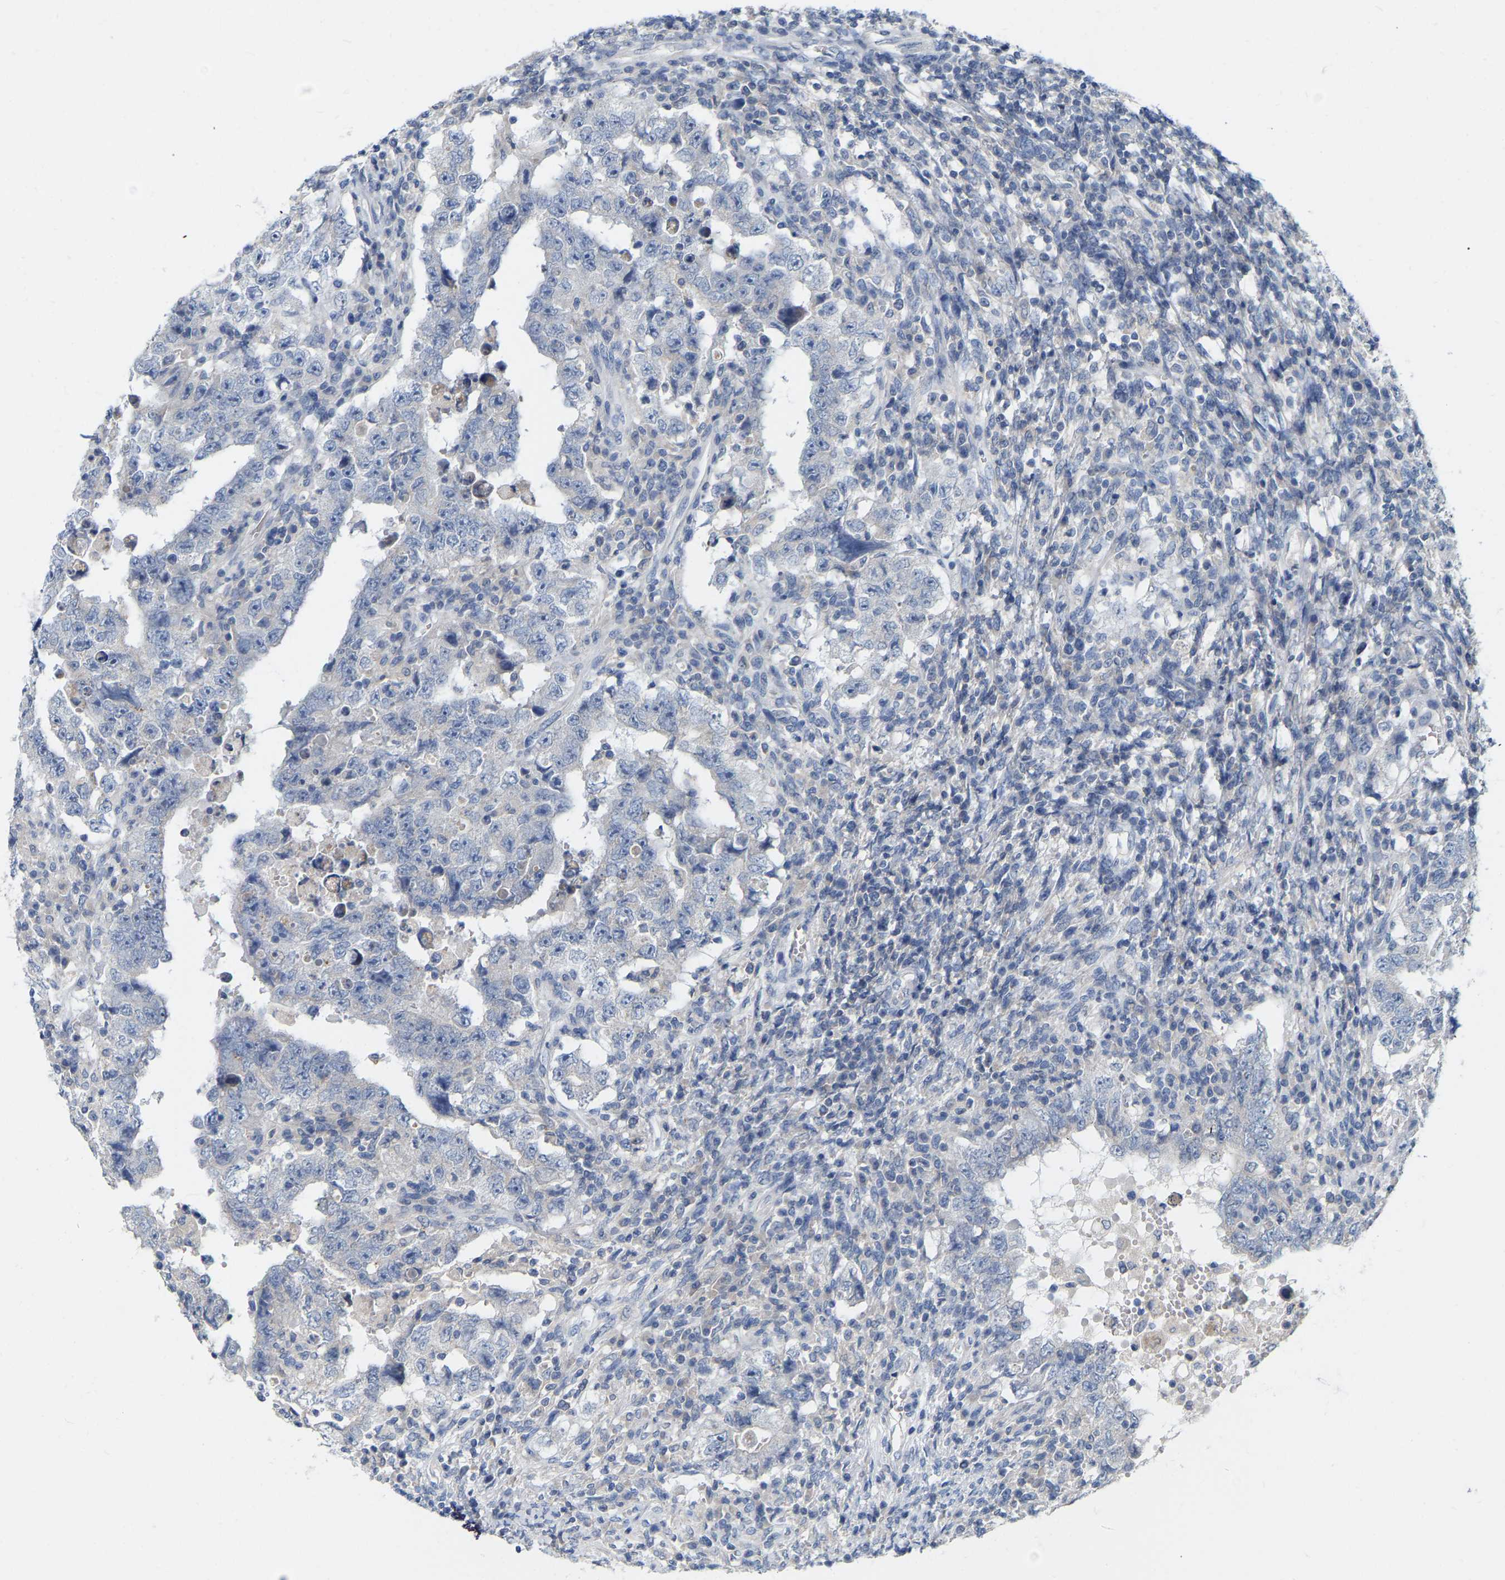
{"staining": {"intensity": "negative", "quantity": "none", "location": "none"}, "tissue": "testis cancer", "cell_type": "Tumor cells", "image_type": "cancer", "snomed": [{"axis": "morphology", "description": "Carcinoma, Embryonal, NOS"}, {"axis": "topography", "description": "Testis"}], "caption": "The photomicrograph shows no significant staining in tumor cells of testis embryonal carcinoma.", "gene": "WIPI2", "patient": {"sex": "male", "age": 26}}